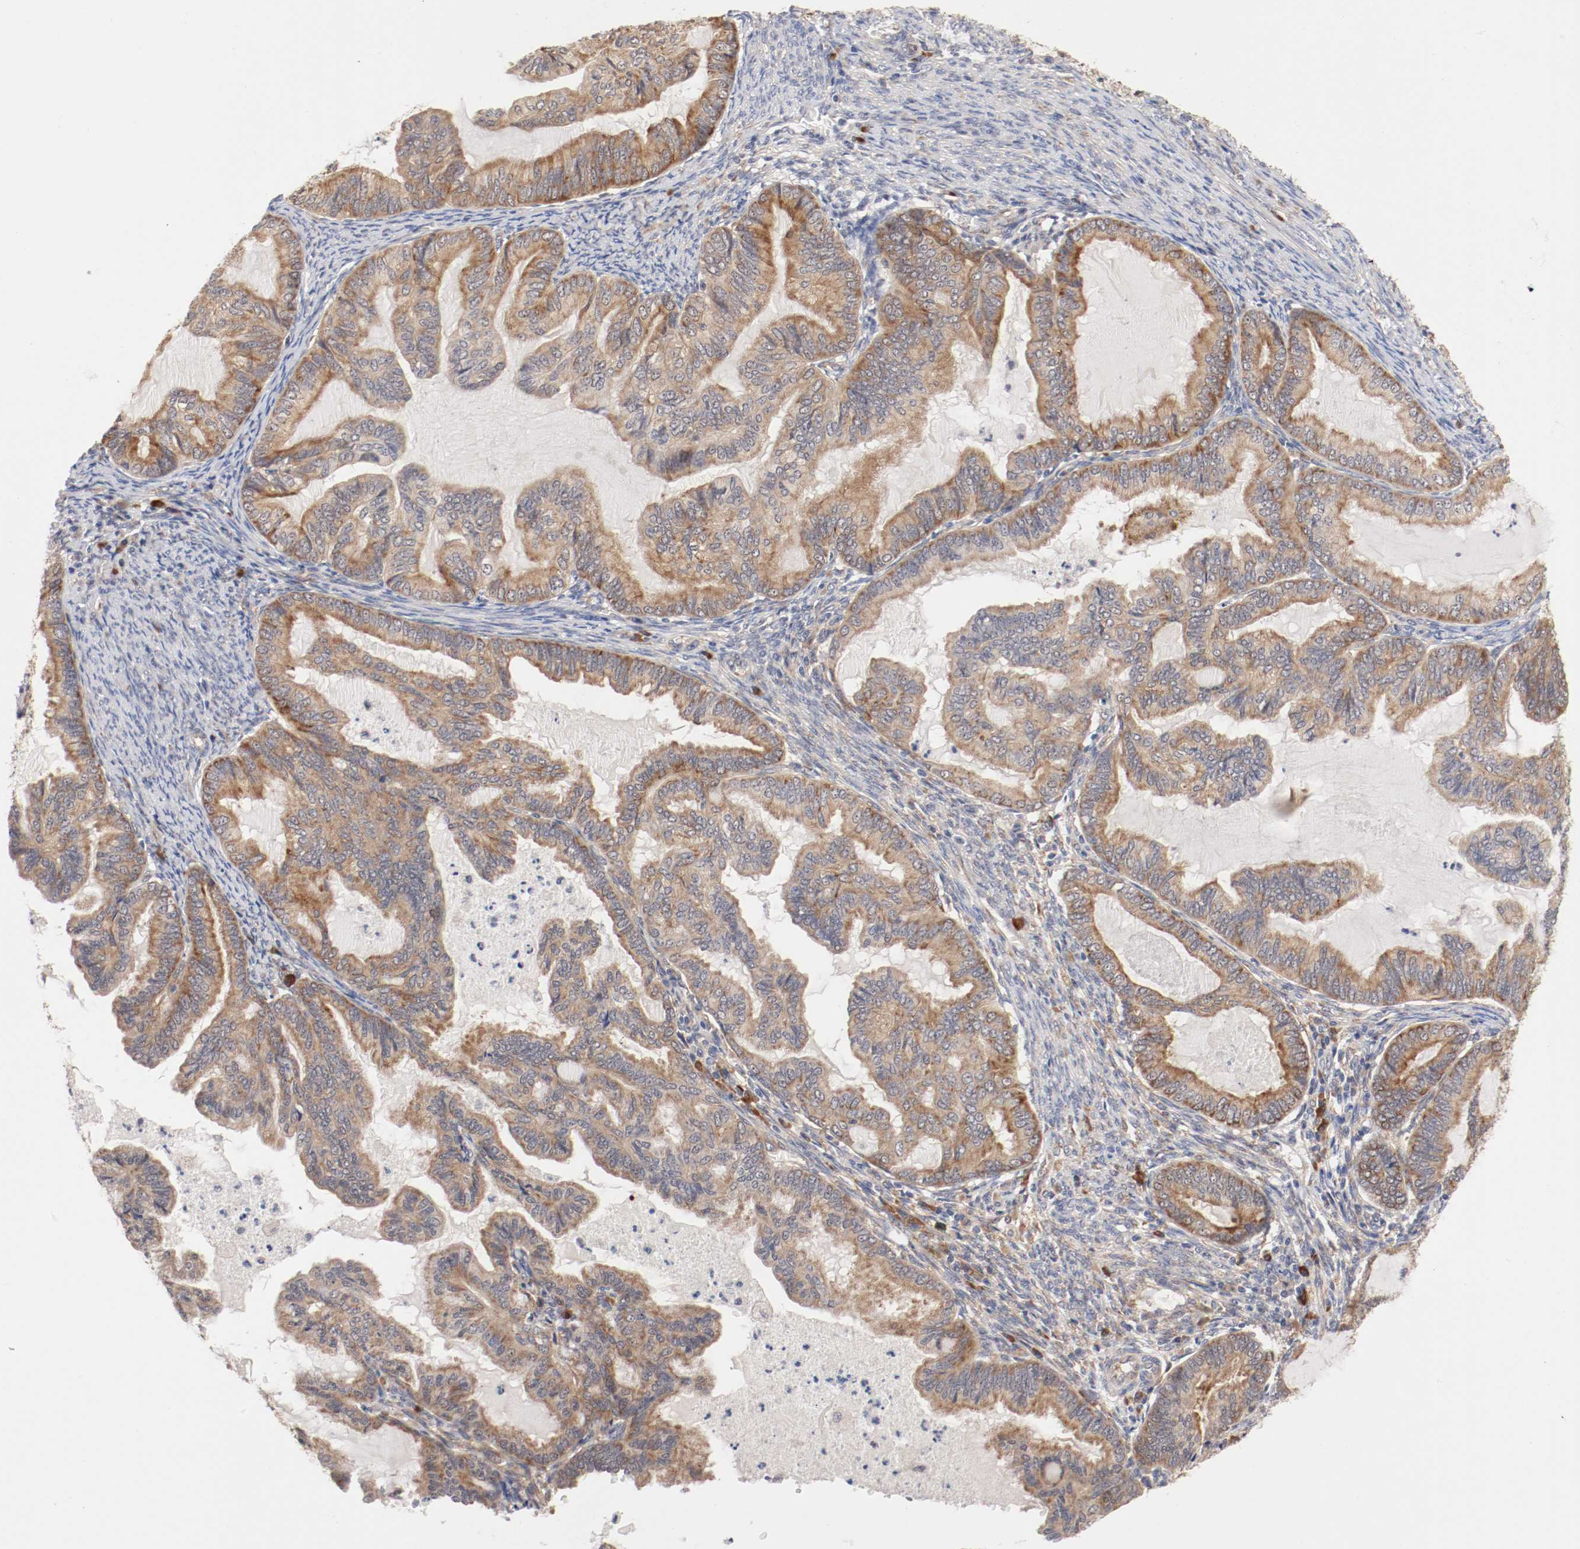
{"staining": {"intensity": "moderate", "quantity": ">75%", "location": "cytoplasmic/membranous"}, "tissue": "cervical cancer", "cell_type": "Tumor cells", "image_type": "cancer", "snomed": [{"axis": "morphology", "description": "Normal tissue, NOS"}, {"axis": "morphology", "description": "Adenocarcinoma, NOS"}, {"axis": "topography", "description": "Cervix"}, {"axis": "topography", "description": "Endometrium"}], "caption": "The image reveals a brown stain indicating the presence of a protein in the cytoplasmic/membranous of tumor cells in adenocarcinoma (cervical).", "gene": "FKBP3", "patient": {"sex": "female", "age": 86}}